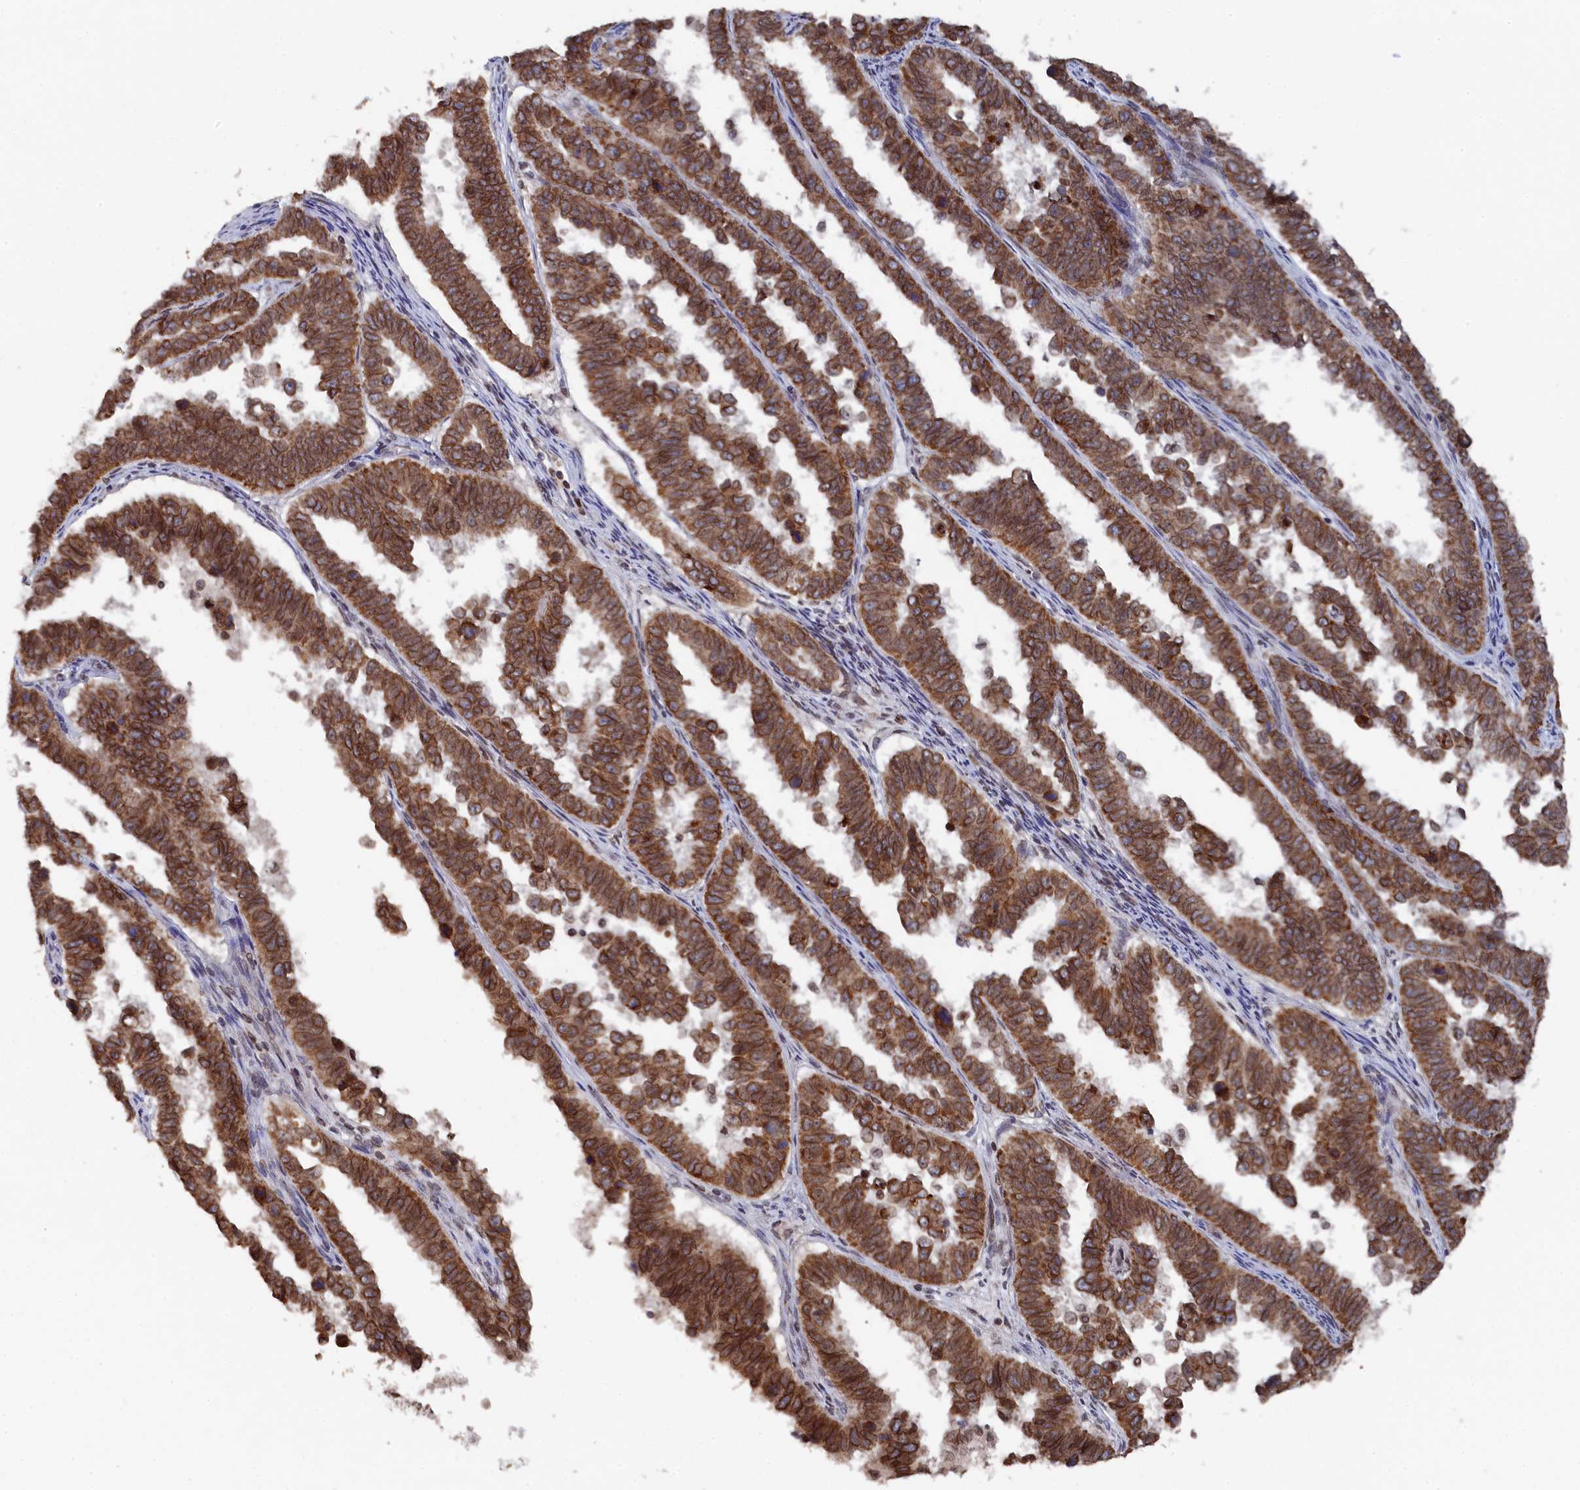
{"staining": {"intensity": "moderate", "quantity": ">75%", "location": "cytoplasmic/membranous,nuclear"}, "tissue": "endometrial cancer", "cell_type": "Tumor cells", "image_type": "cancer", "snomed": [{"axis": "morphology", "description": "Adenocarcinoma, NOS"}, {"axis": "topography", "description": "Endometrium"}], "caption": "Protein expression analysis of endometrial cancer (adenocarcinoma) shows moderate cytoplasmic/membranous and nuclear expression in approximately >75% of tumor cells.", "gene": "ANKEF1", "patient": {"sex": "female", "age": 75}}